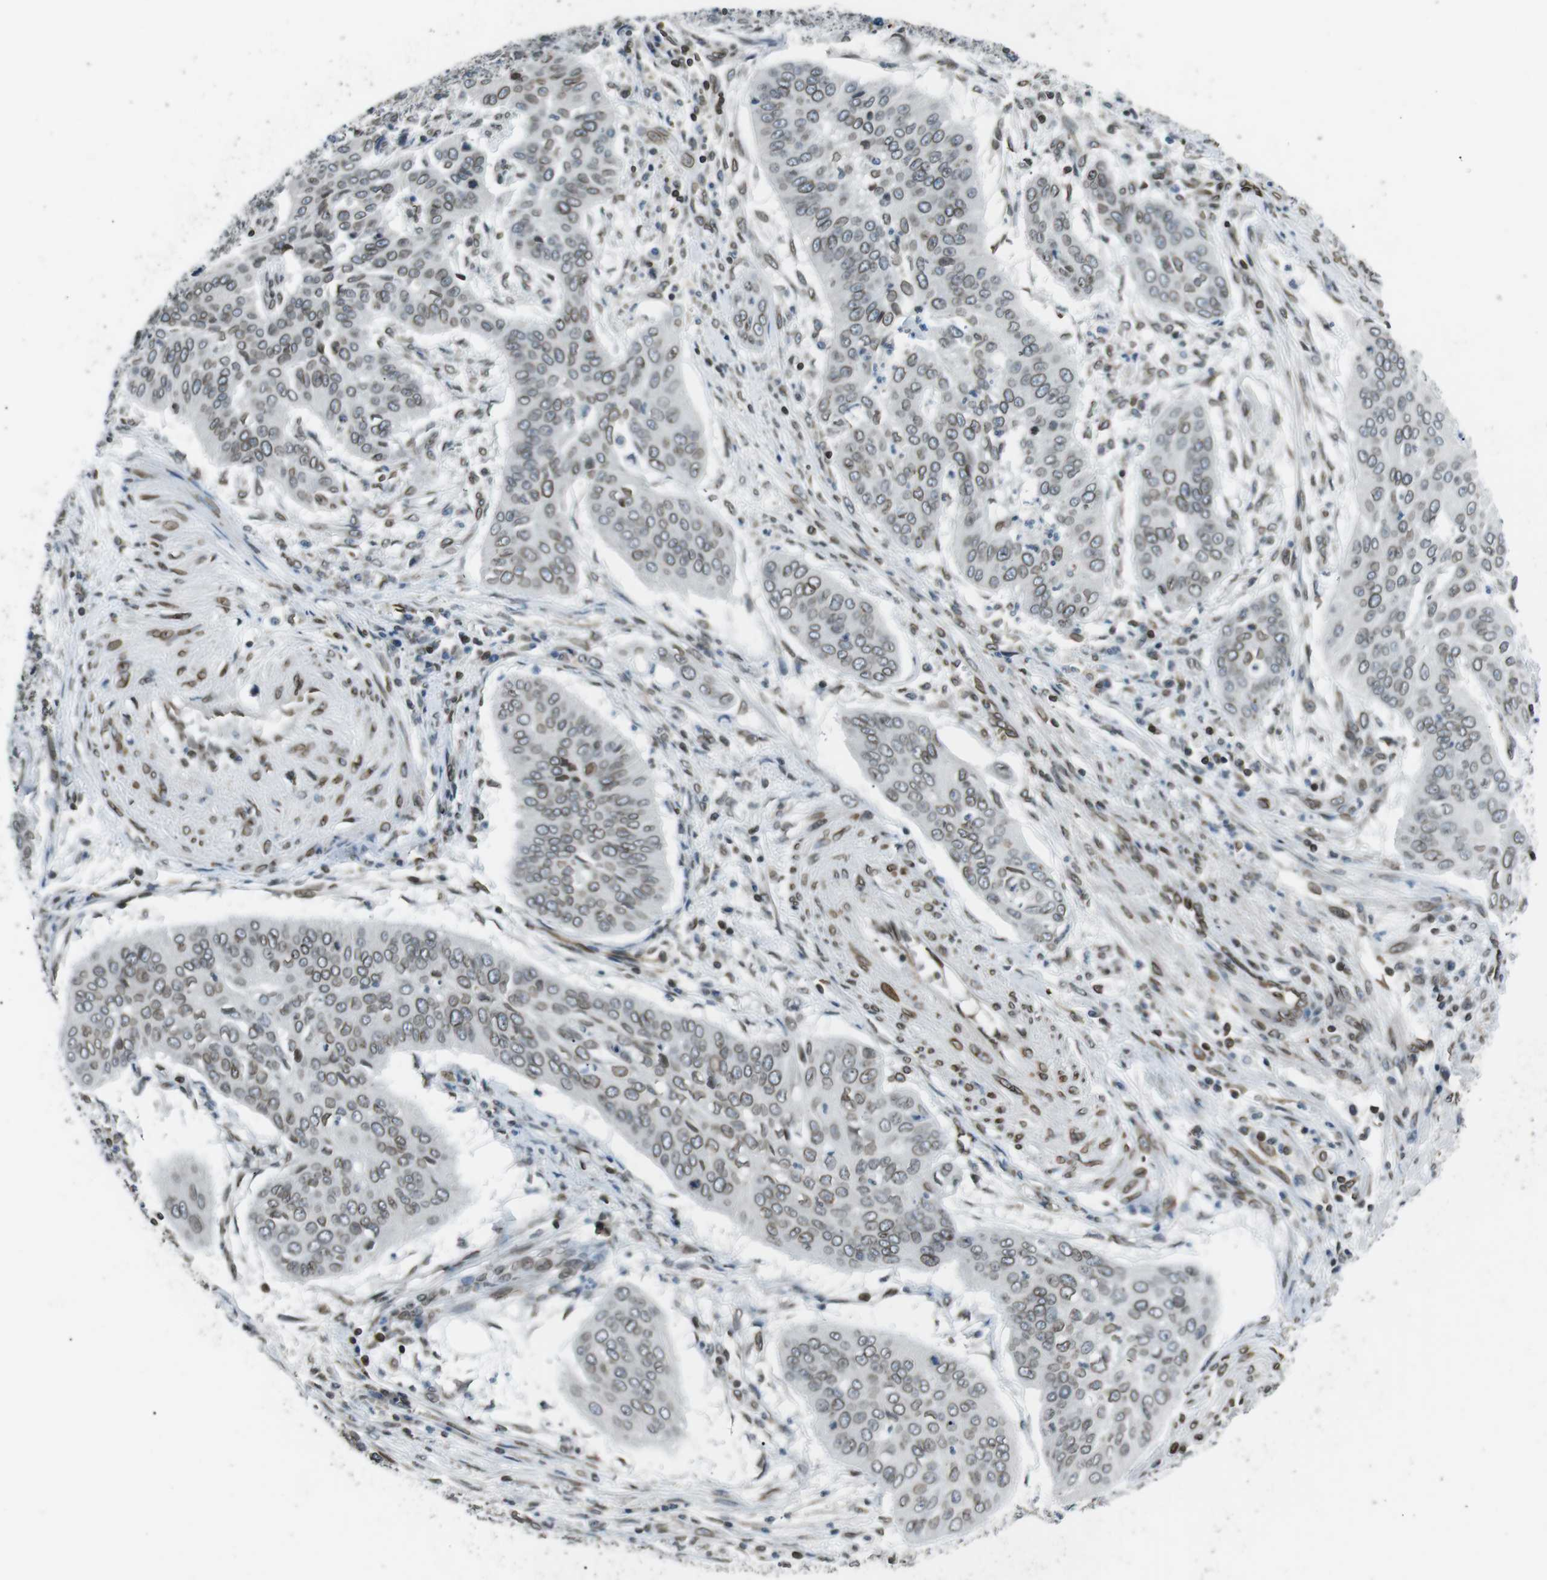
{"staining": {"intensity": "moderate", "quantity": ">75%", "location": "cytoplasmic/membranous,nuclear"}, "tissue": "cervical cancer", "cell_type": "Tumor cells", "image_type": "cancer", "snomed": [{"axis": "morphology", "description": "Normal tissue, NOS"}, {"axis": "morphology", "description": "Squamous cell carcinoma, NOS"}, {"axis": "topography", "description": "Cervix"}], "caption": "This micrograph shows immunohistochemistry (IHC) staining of cervical cancer, with medium moderate cytoplasmic/membranous and nuclear staining in about >75% of tumor cells.", "gene": "TMX4", "patient": {"sex": "female", "age": 39}}